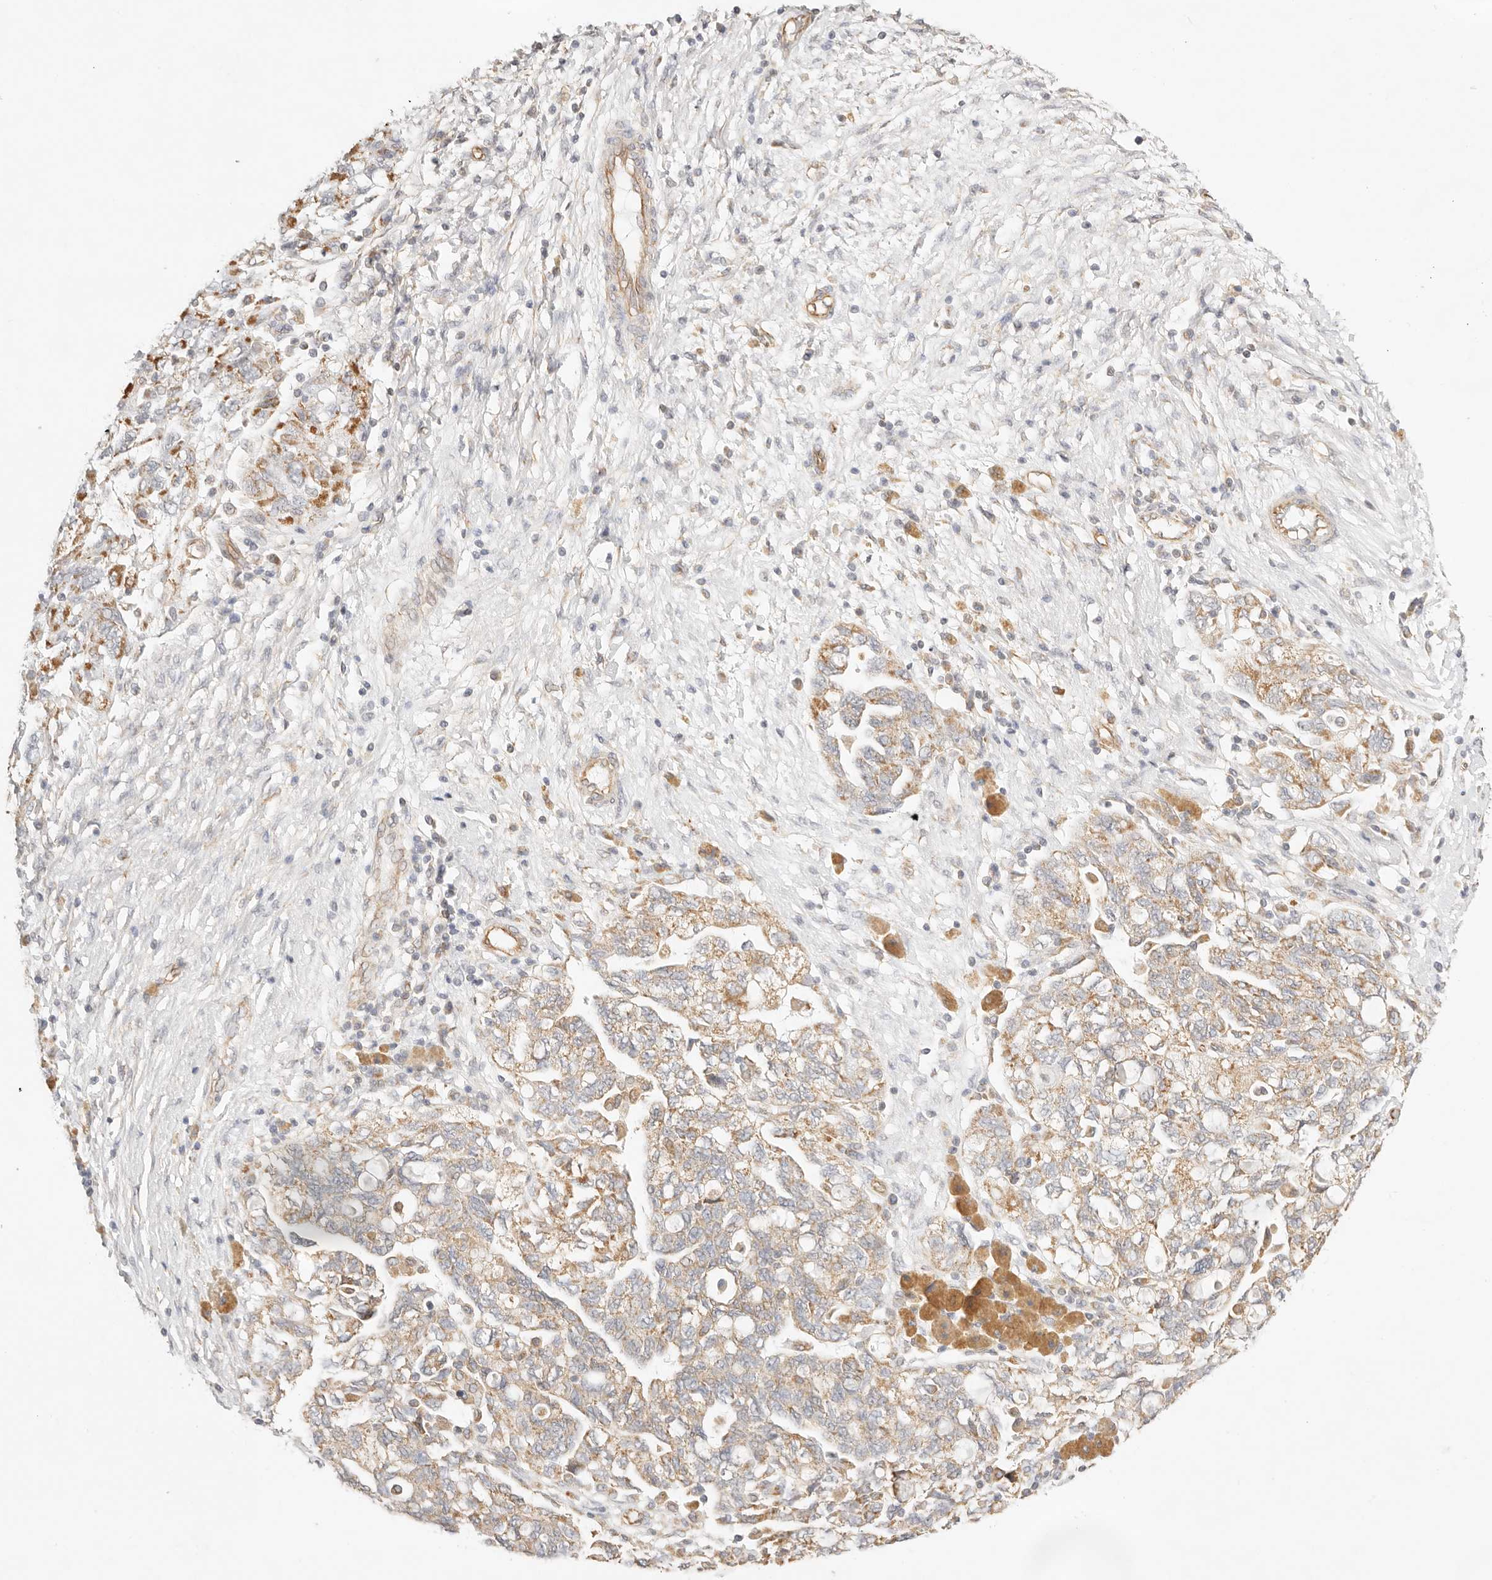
{"staining": {"intensity": "moderate", "quantity": ">75%", "location": "cytoplasmic/membranous"}, "tissue": "ovarian cancer", "cell_type": "Tumor cells", "image_type": "cancer", "snomed": [{"axis": "morphology", "description": "Carcinoma, NOS"}, {"axis": "morphology", "description": "Cystadenocarcinoma, serous, NOS"}, {"axis": "topography", "description": "Ovary"}], "caption": "There is medium levels of moderate cytoplasmic/membranous positivity in tumor cells of ovarian cancer, as demonstrated by immunohistochemical staining (brown color).", "gene": "ZC3H11A", "patient": {"sex": "female", "age": 69}}